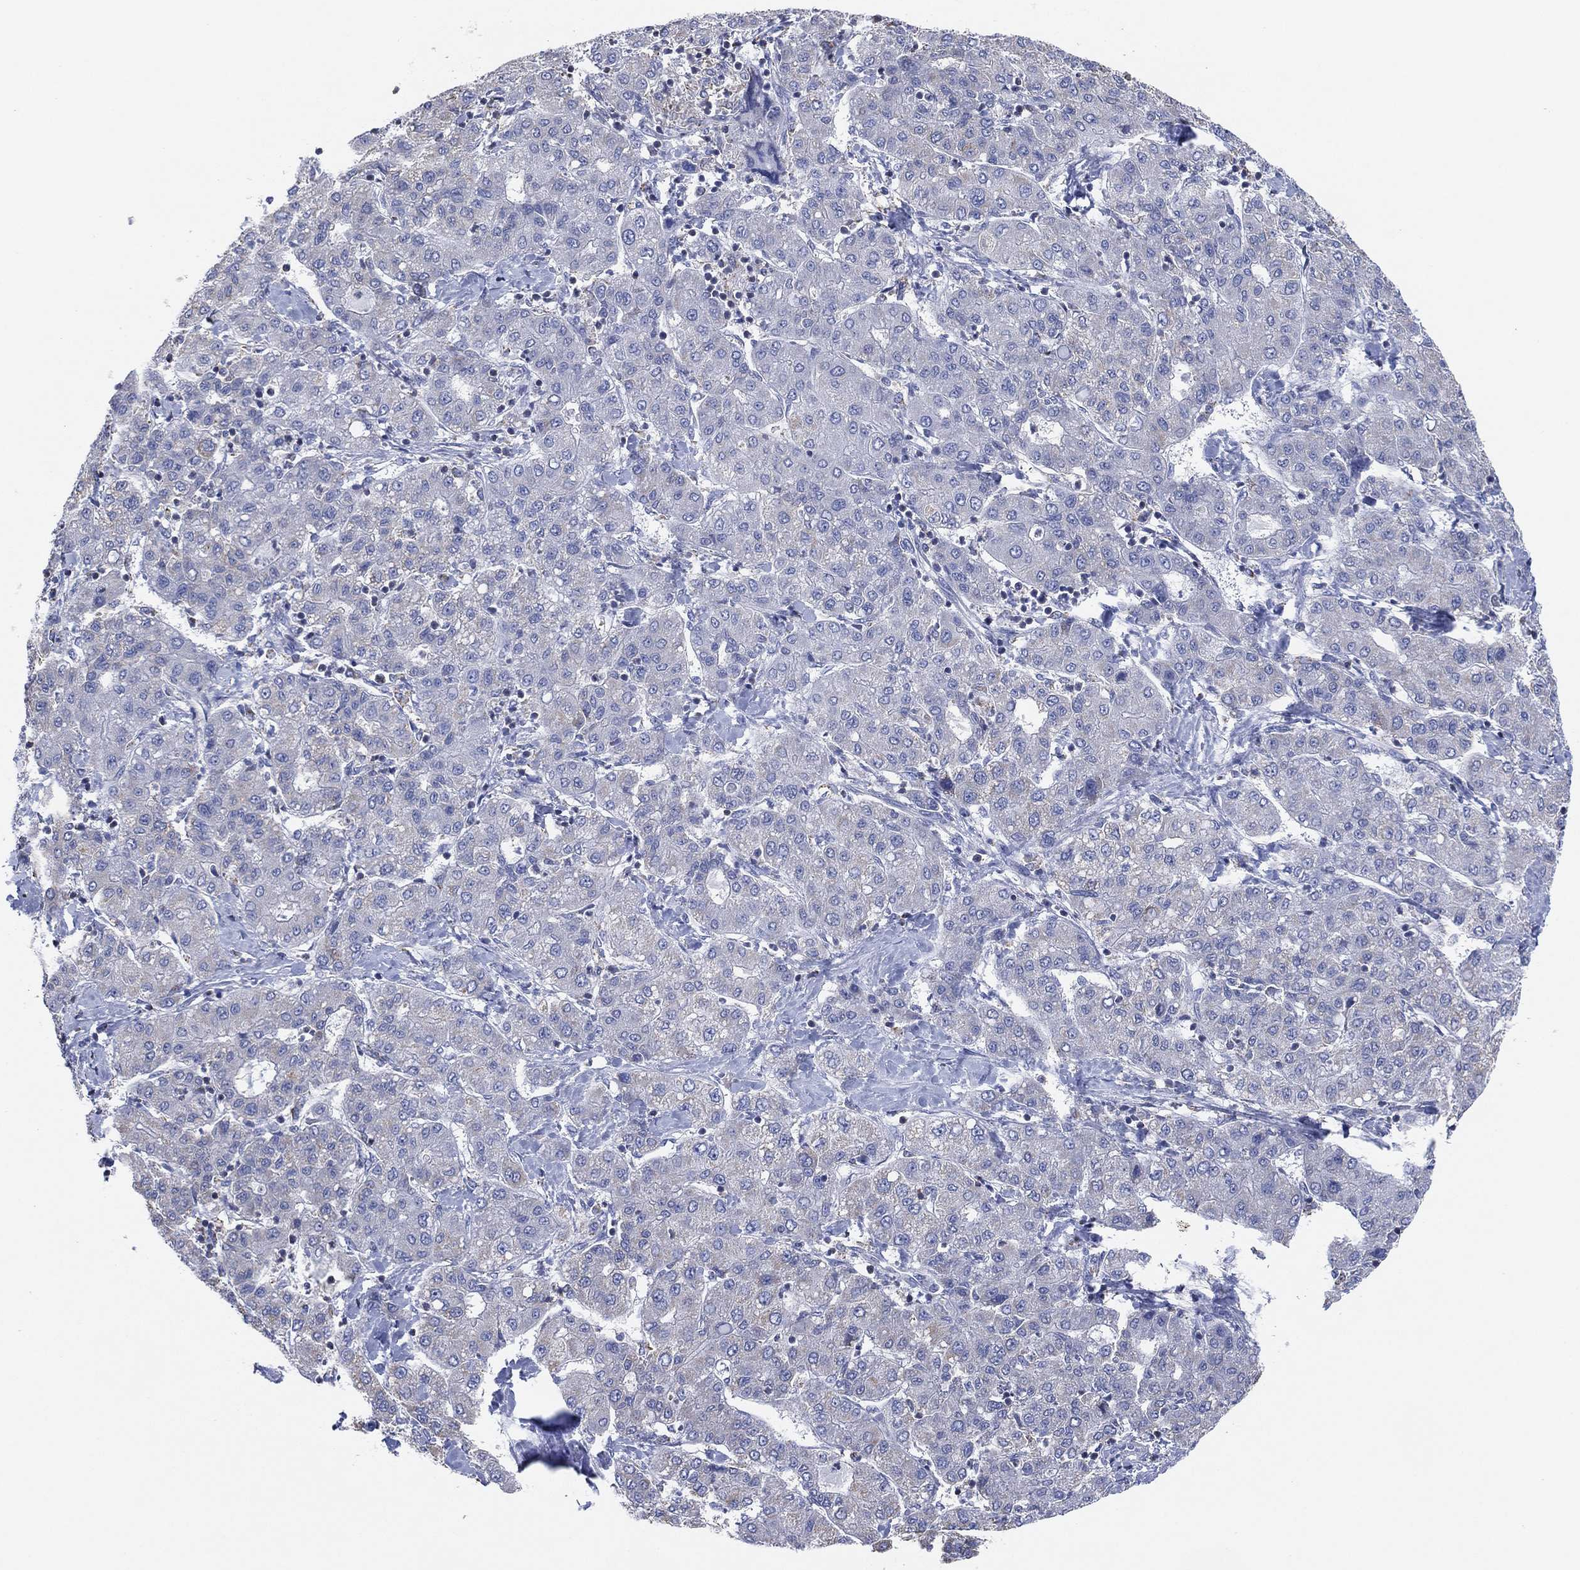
{"staining": {"intensity": "negative", "quantity": "none", "location": "none"}, "tissue": "liver cancer", "cell_type": "Tumor cells", "image_type": "cancer", "snomed": [{"axis": "morphology", "description": "Carcinoma, Hepatocellular, NOS"}, {"axis": "topography", "description": "Liver"}], "caption": "DAB immunohistochemical staining of human hepatocellular carcinoma (liver) demonstrates no significant positivity in tumor cells.", "gene": "CFTR", "patient": {"sex": "male", "age": 65}}